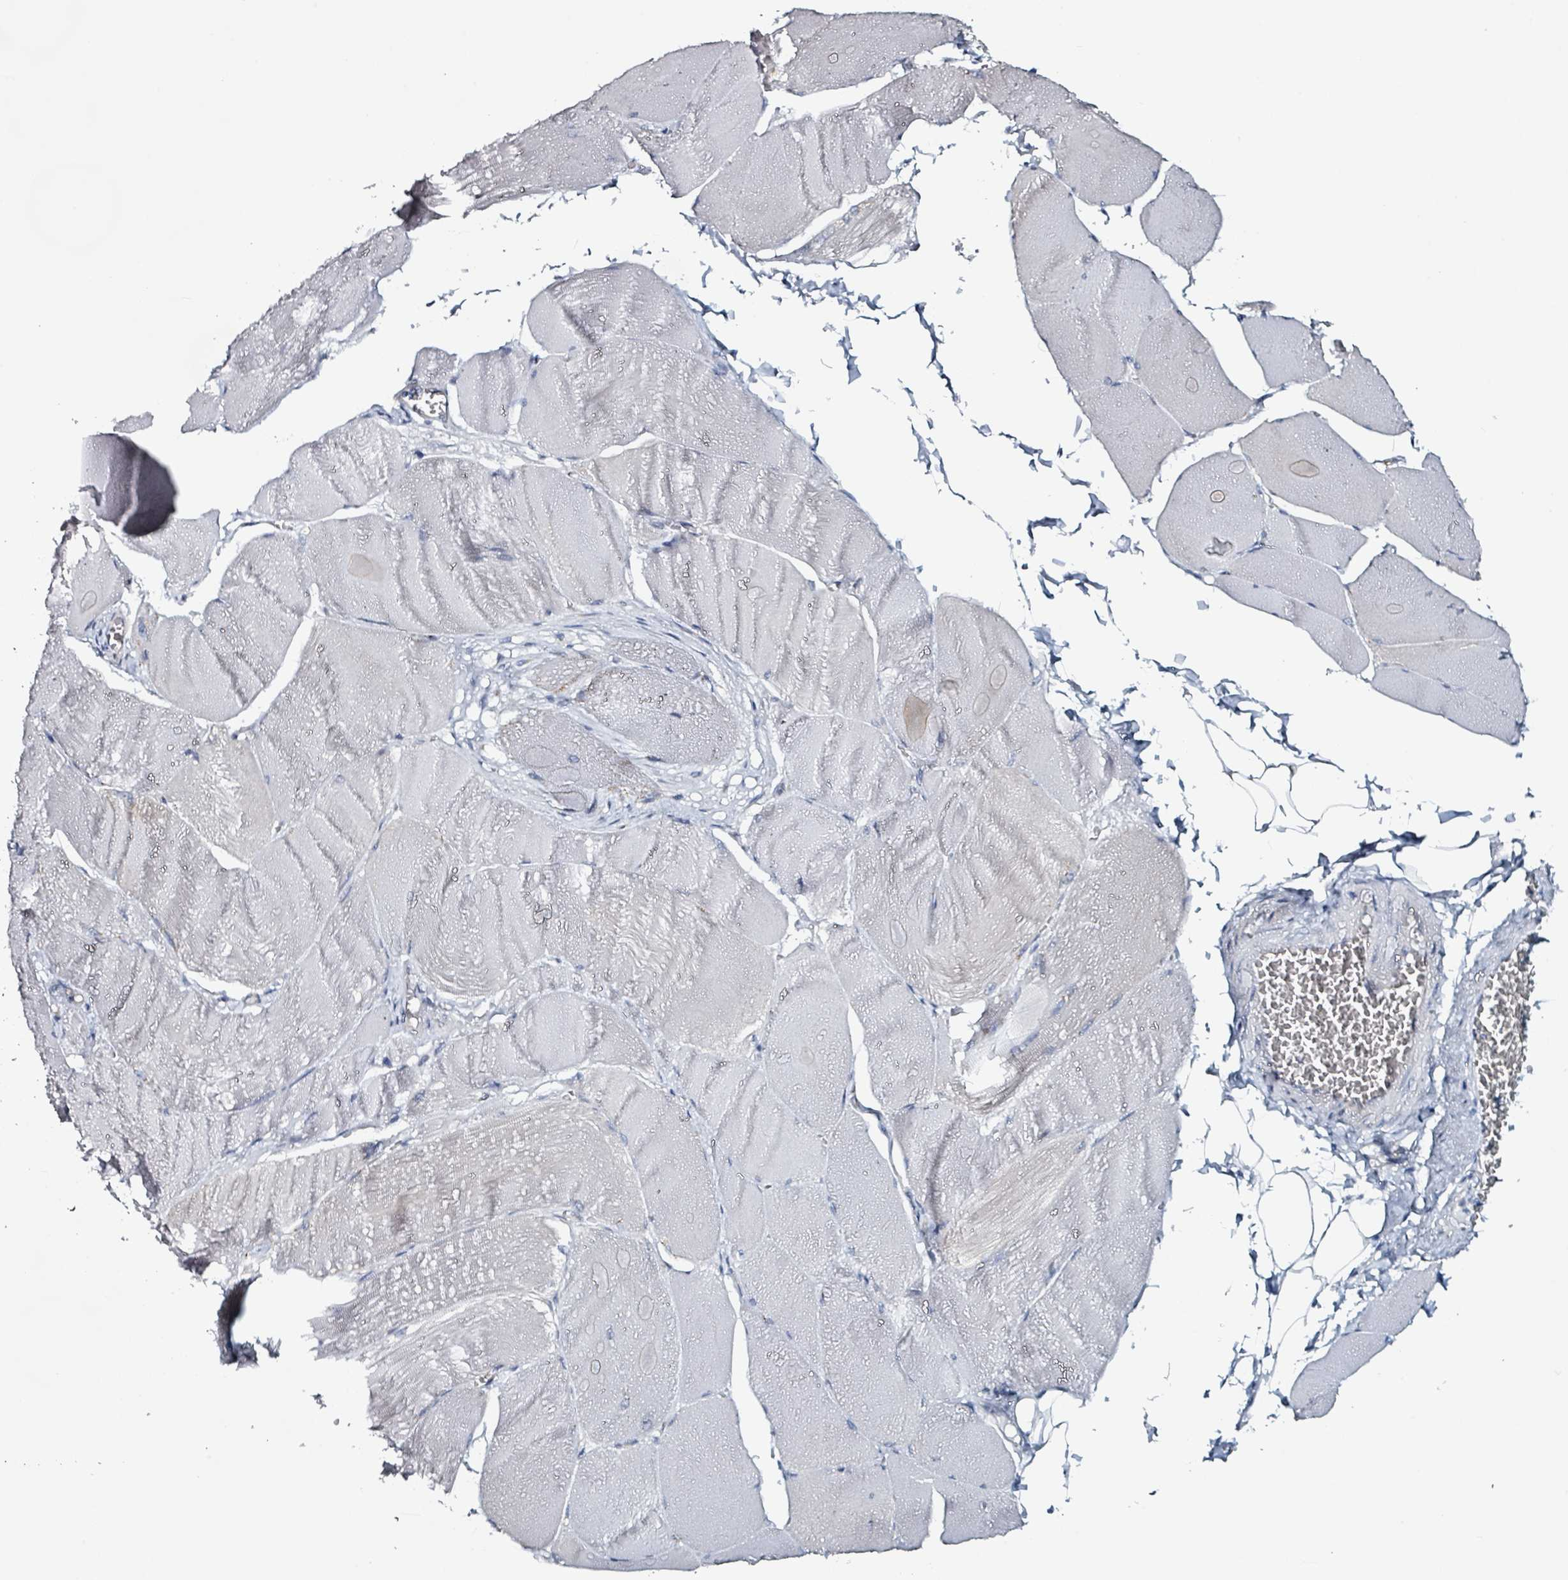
{"staining": {"intensity": "negative", "quantity": "none", "location": "none"}, "tissue": "skeletal muscle", "cell_type": "Myocytes", "image_type": "normal", "snomed": [{"axis": "morphology", "description": "Normal tissue, NOS"}, {"axis": "morphology", "description": "Basal cell carcinoma"}, {"axis": "topography", "description": "Skeletal muscle"}], "caption": "High power microscopy photomicrograph of an IHC micrograph of normal skeletal muscle, revealing no significant expression in myocytes.", "gene": "B3GAT3", "patient": {"sex": "female", "age": 64}}